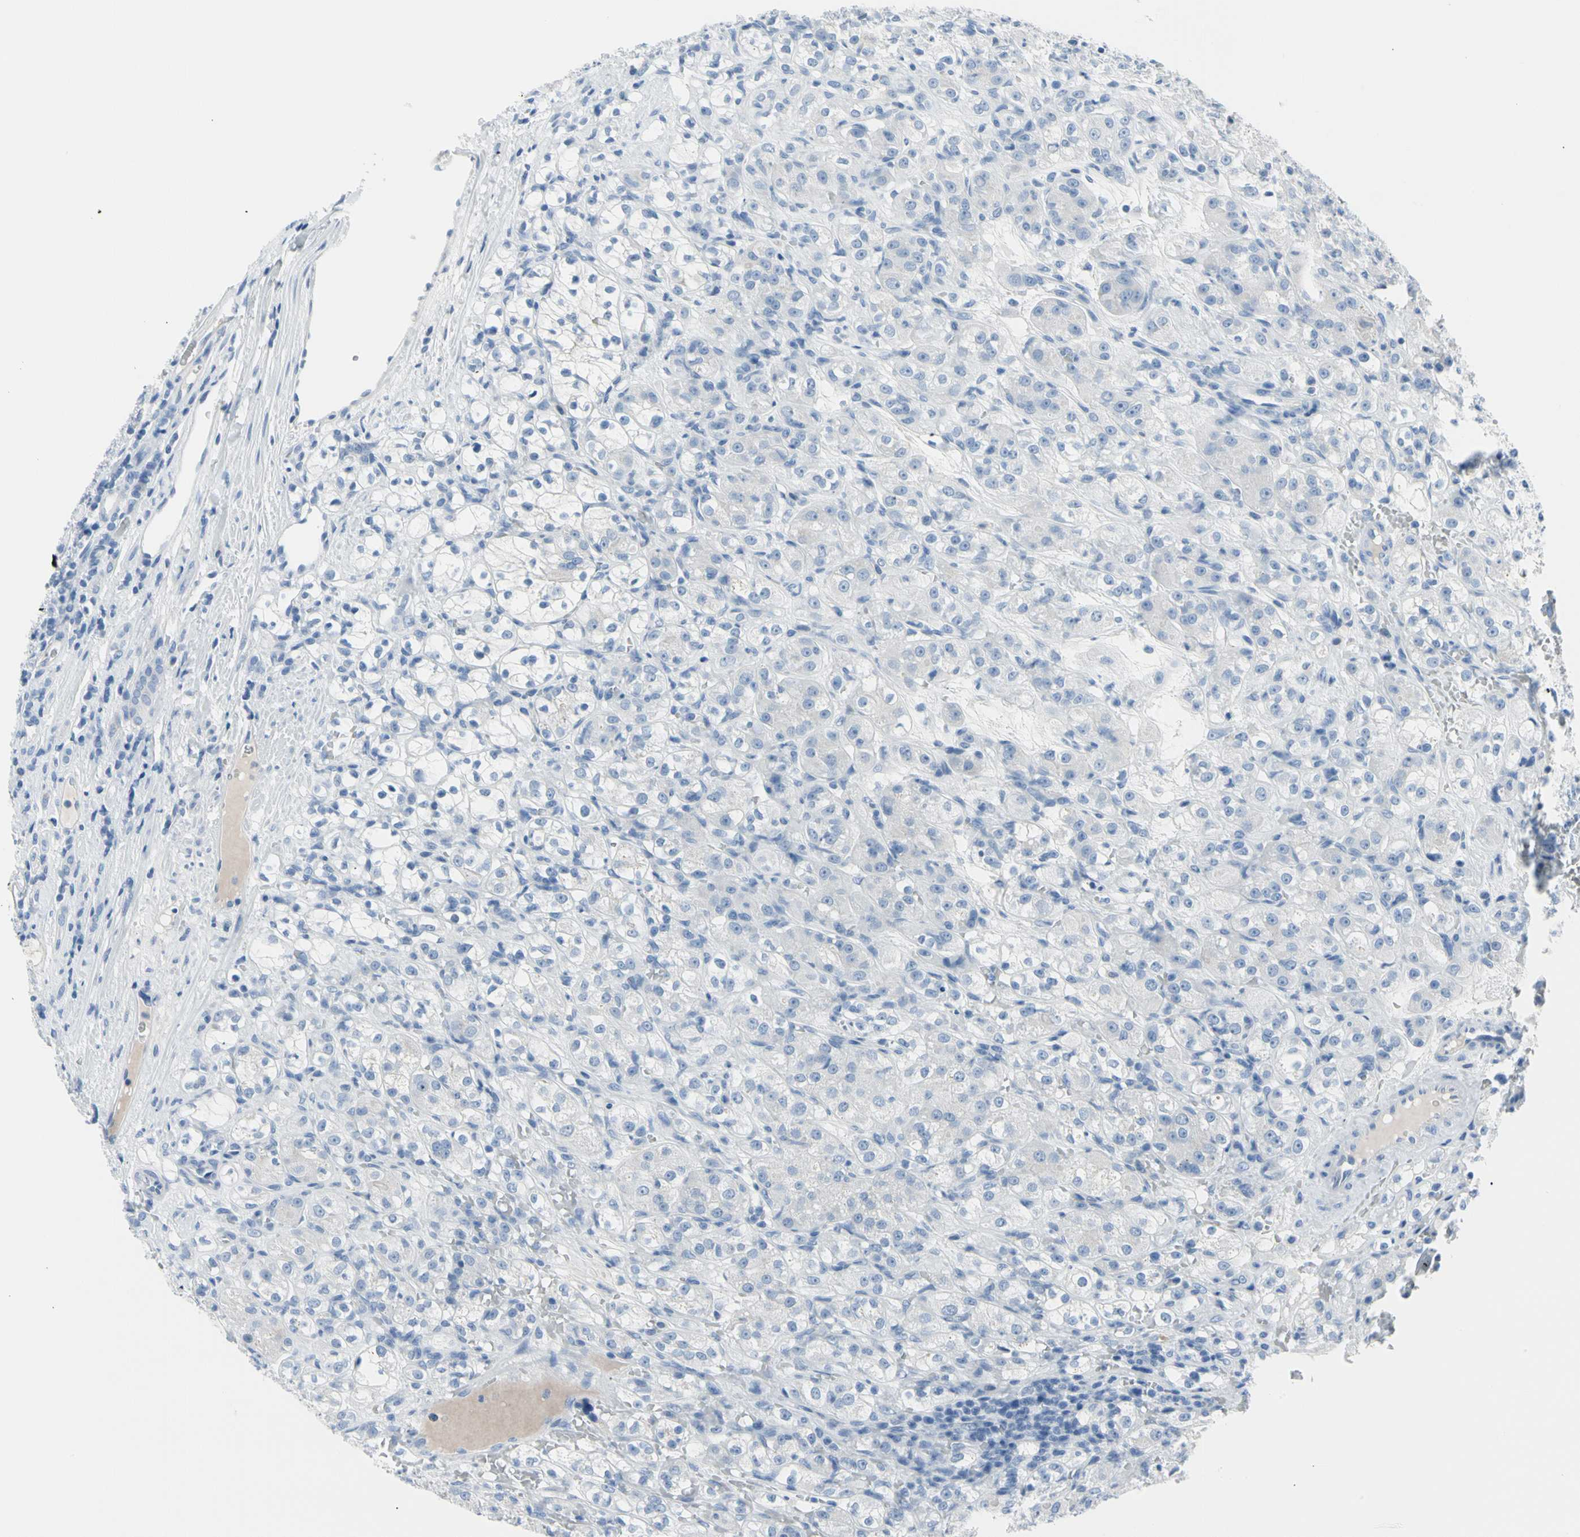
{"staining": {"intensity": "negative", "quantity": "none", "location": "none"}, "tissue": "renal cancer", "cell_type": "Tumor cells", "image_type": "cancer", "snomed": [{"axis": "morphology", "description": "Normal tissue, NOS"}, {"axis": "morphology", "description": "Adenocarcinoma, NOS"}, {"axis": "topography", "description": "Kidney"}], "caption": "Tumor cells show no significant protein staining in renal cancer. (DAB immunohistochemistry with hematoxylin counter stain).", "gene": "TPO", "patient": {"sex": "male", "age": 61}}